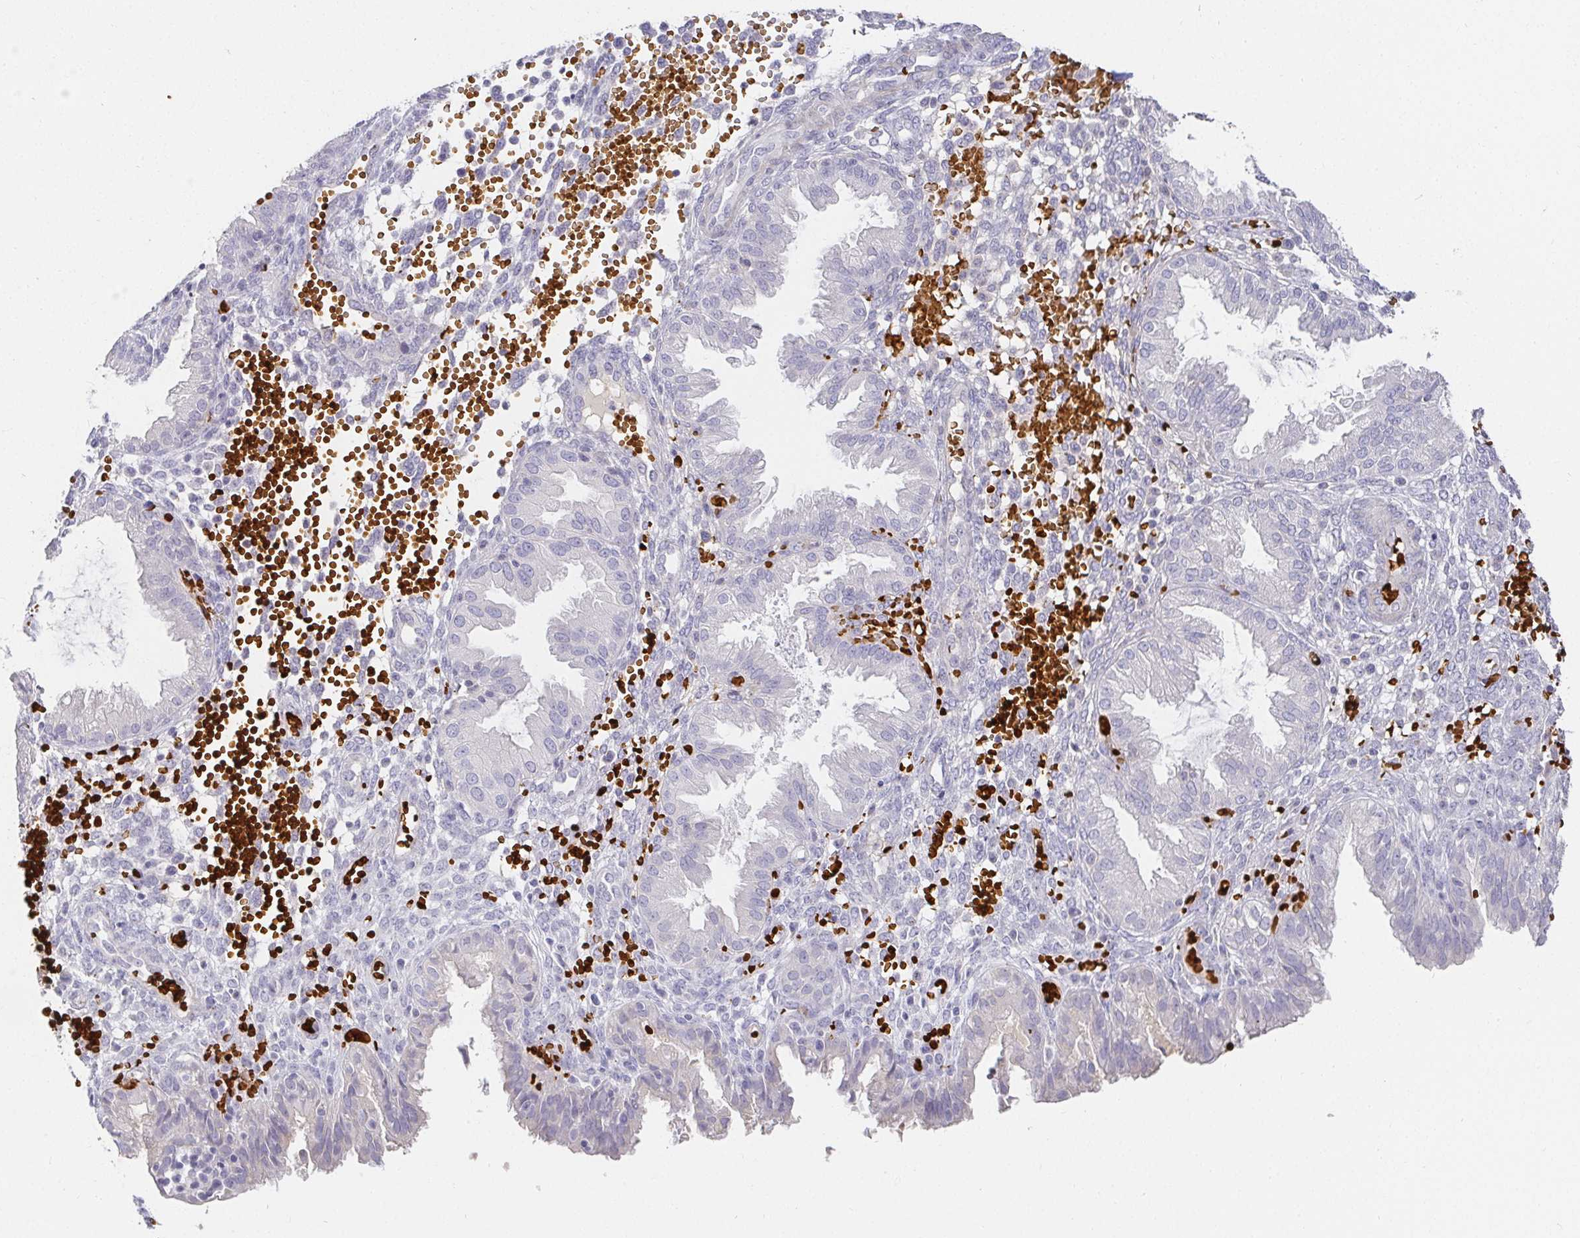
{"staining": {"intensity": "negative", "quantity": "none", "location": "none"}, "tissue": "endometrium", "cell_type": "Cells in endometrial stroma", "image_type": "normal", "snomed": [{"axis": "morphology", "description": "Normal tissue, NOS"}, {"axis": "topography", "description": "Endometrium"}], "caption": "This is an immunohistochemistry micrograph of unremarkable endometrium. There is no expression in cells in endometrial stroma.", "gene": "FGF21", "patient": {"sex": "female", "age": 33}}